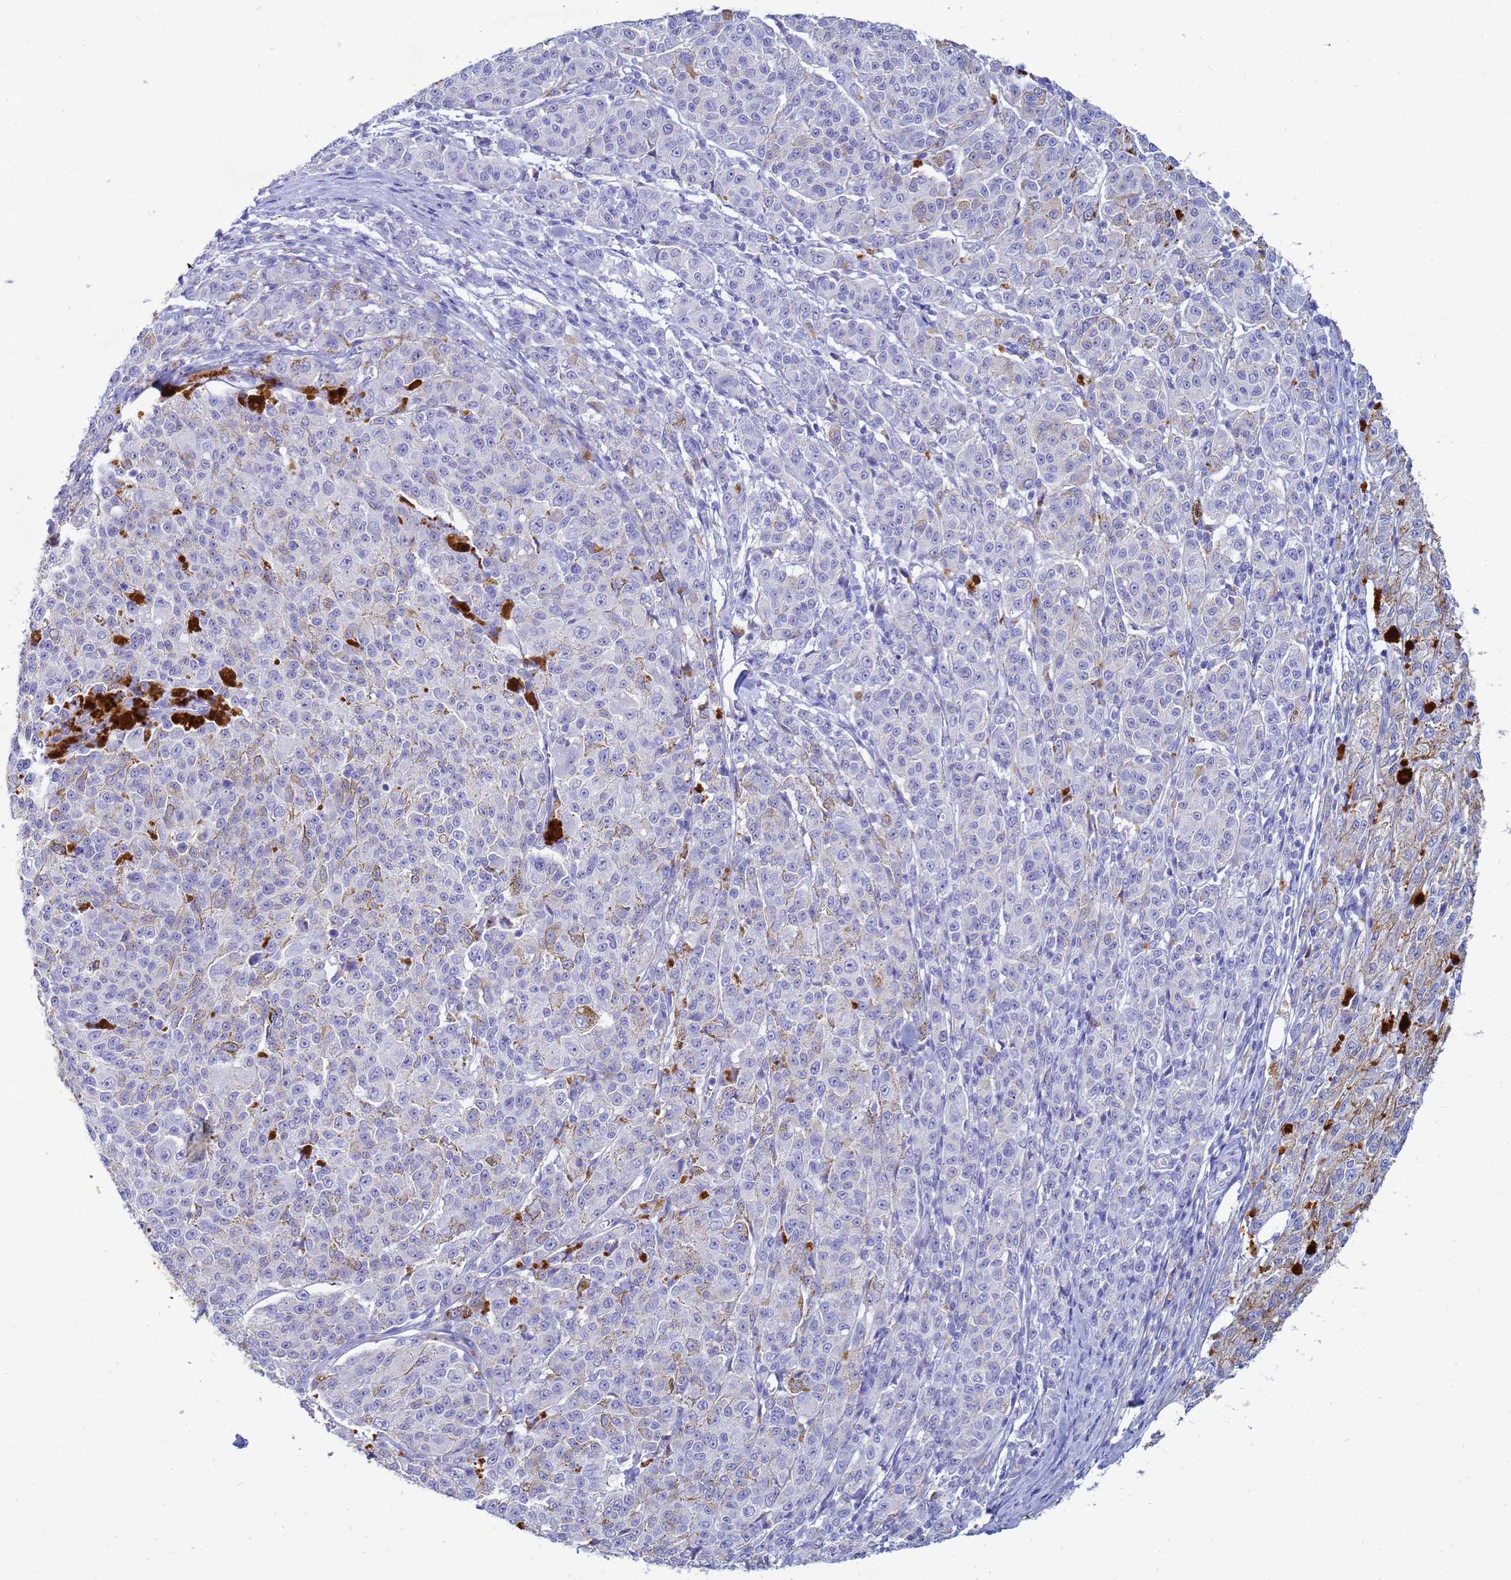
{"staining": {"intensity": "negative", "quantity": "none", "location": "none"}, "tissue": "melanoma", "cell_type": "Tumor cells", "image_type": "cancer", "snomed": [{"axis": "morphology", "description": "Malignant melanoma, NOS"}, {"axis": "topography", "description": "Skin"}], "caption": "Immunohistochemical staining of melanoma demonstrates no significant expression in tumor cells.", "gene": "B3GNT8", "patient": {"sex": "female", "age": 52}}